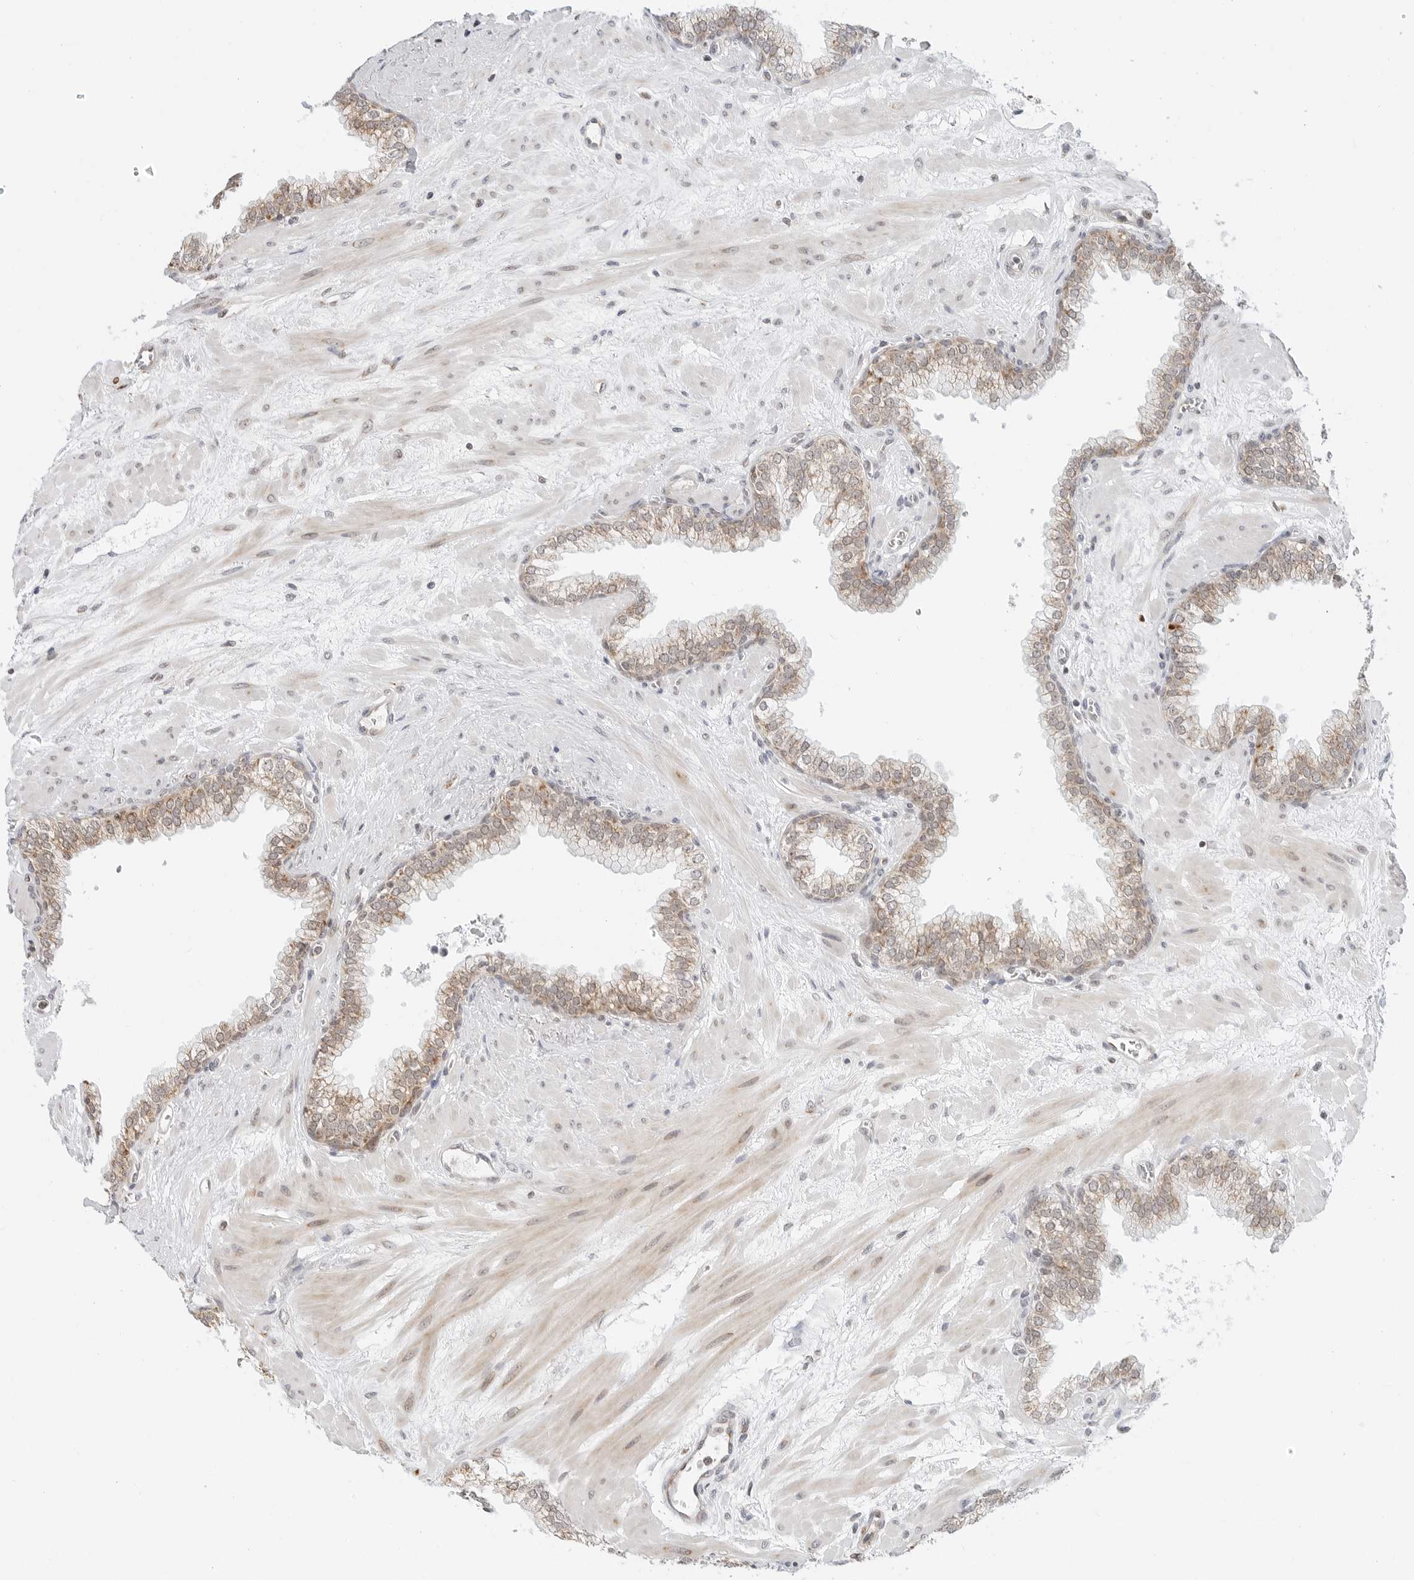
{"staining": {"intensity": "moderate", "quantity": ">75%", "location": "cytoplasmic/membranous"}, "tissue": "prostate", "cell_type": "Glandular cells", "image_type": "normal", "snomed": [{"axis": "morphology", "description": "Normal tissue, NOS"}, {"axis": "morphology", "description": "Urothelial carcinoma, Low grade"}, {"axis": "topography", "description": "Urinary bladder"}, {"axis": "topography", "description": "Prostate"}], "caption": "Human prostate stained with a brown dye demonstrates moderate cytoplasmic/membranous positive expression in approximately >75% of glandular cells.", "gene": "POLR3GL", "patient": {"sex": "male", "age": 60}}